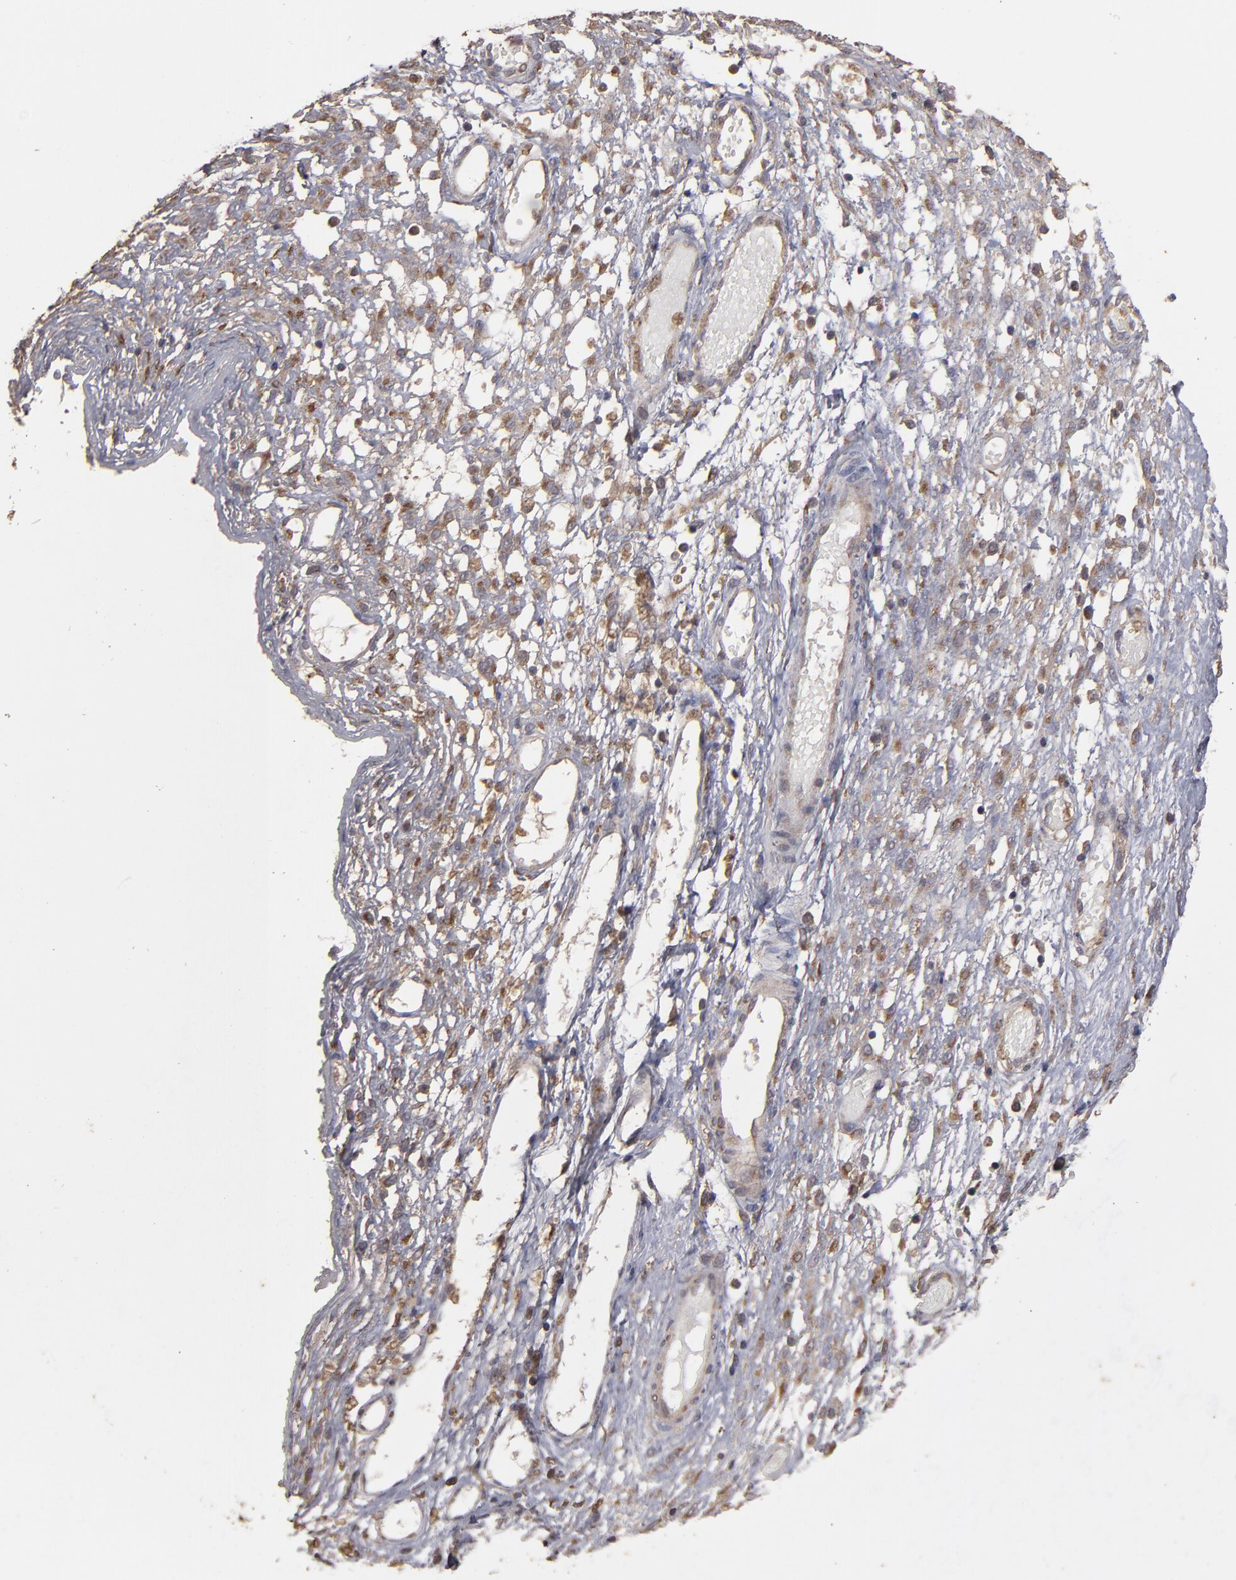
{"staining": {"intensity": "weak", "quantity": ">75%", "location": "cytoplasmic/membranous"}, "tissue": "ovarian cancer", "cell_type": "Tumor cells", "image_type": "cancer", "snomed": [{"axis": "morphology", "description": "Carcinoma, endometroid"}, {"axis": "topography", "description": "Ovary"}], "caption": "Protein staining reveals weak cytoplasmic/membranous expression in approximately >75% of tumor cells in ovarian cancer (endometroid carcinoma). (brown staining indicates protein expression, while blue staining denotes nuclei).", "gene": "MMP2", "patient": {"sex": "female", "age": 42}}